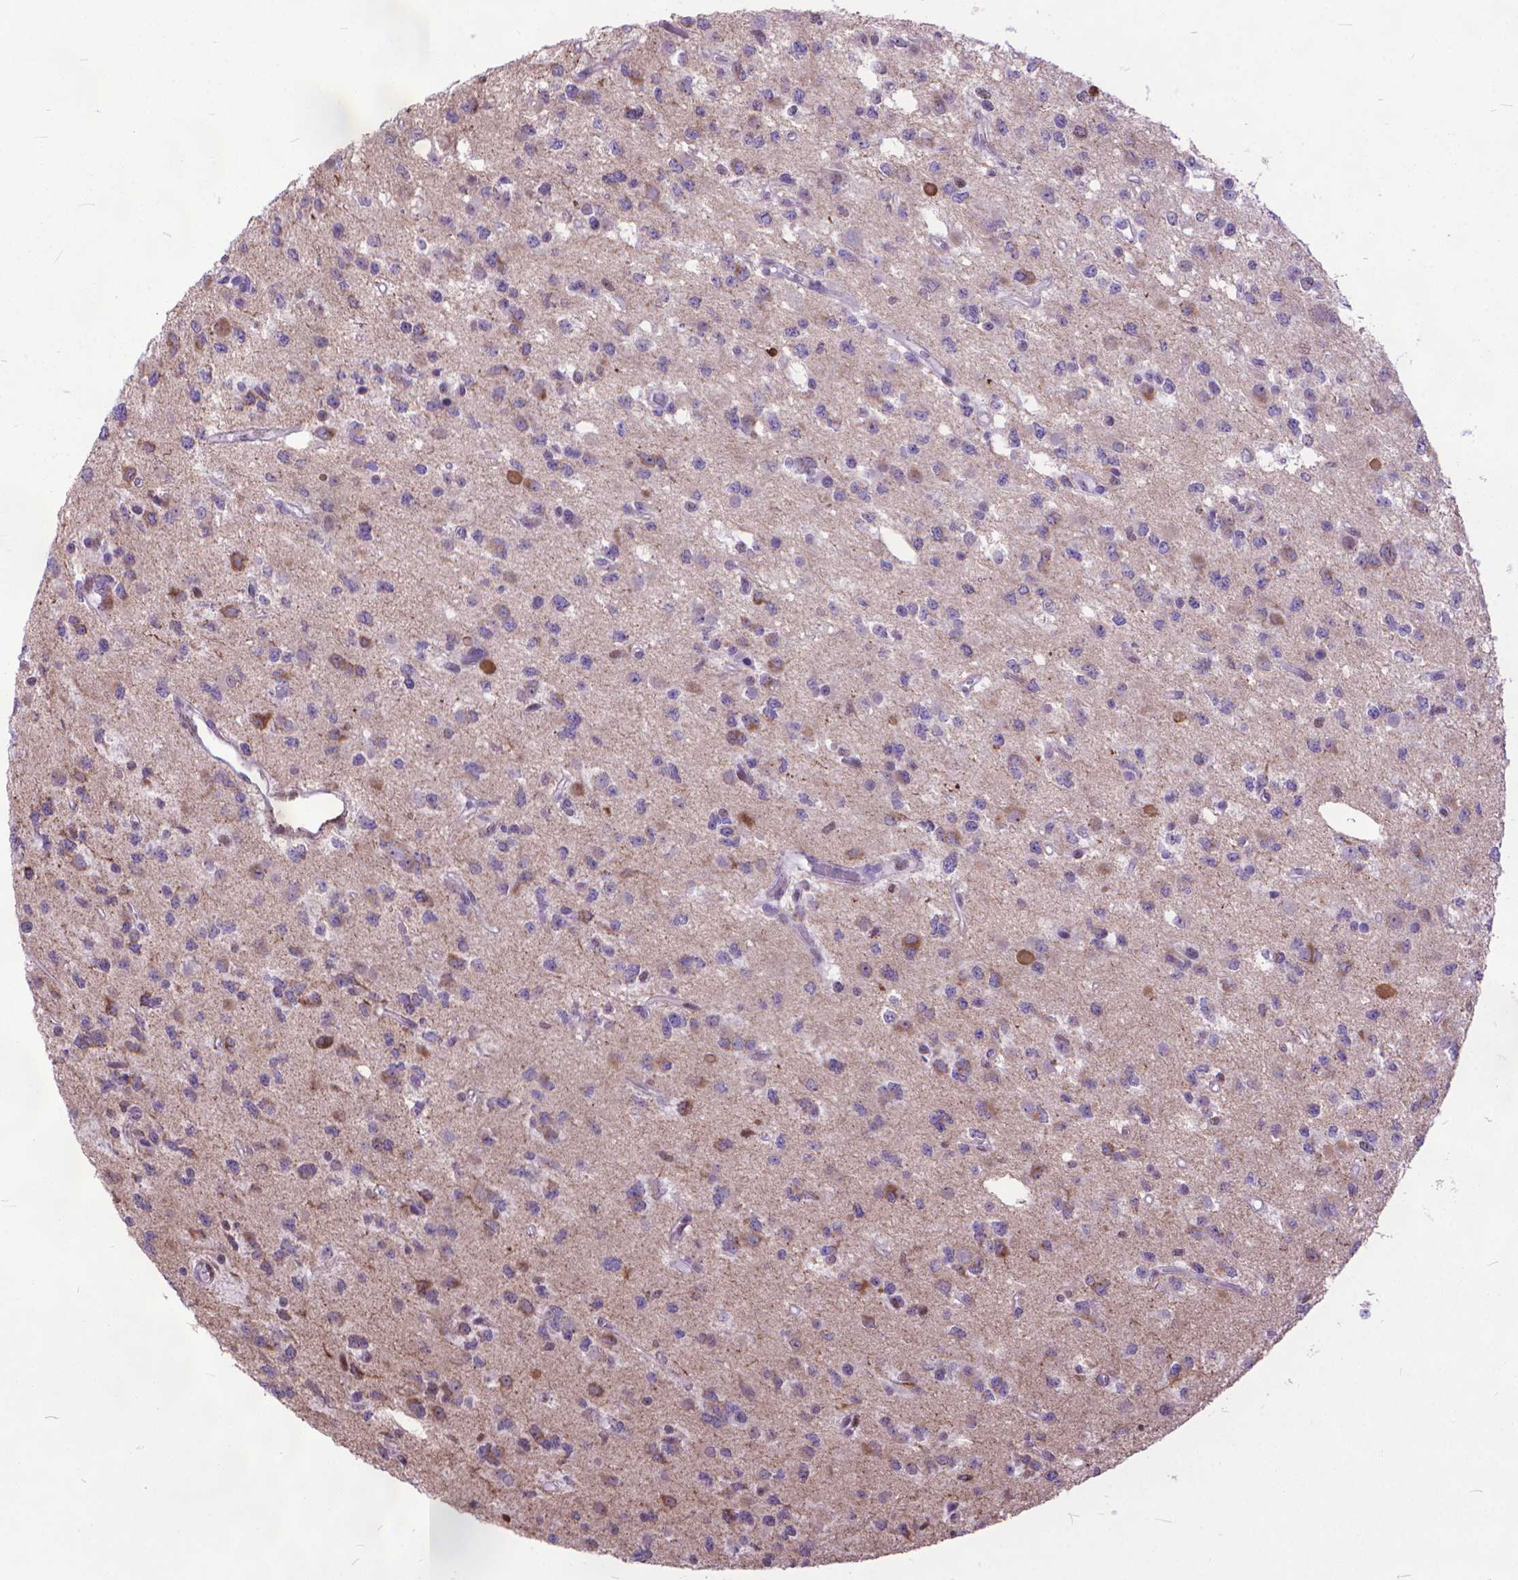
{"staining": {"intensity": "moderate", "quantity": "<25%", "location": "cytoplasmic/membranous"}, "tissue": "glioma", "cell_type": "Tumor cells", "image_type": "cancer", "snomed": [{"axis": "morphology", "description": "Glioma, malignant, Low grade"}, {"axis": "topography", "description": "Brain"}], "caption": "Brown immunohistochemical staining in low-grade glioma (malignant) displays moderate cytoplasmic/membranous expression in approximately <25% of tumor cells.", "gene": "POLE4", "patient": {"sex": "female", "age": 45}}